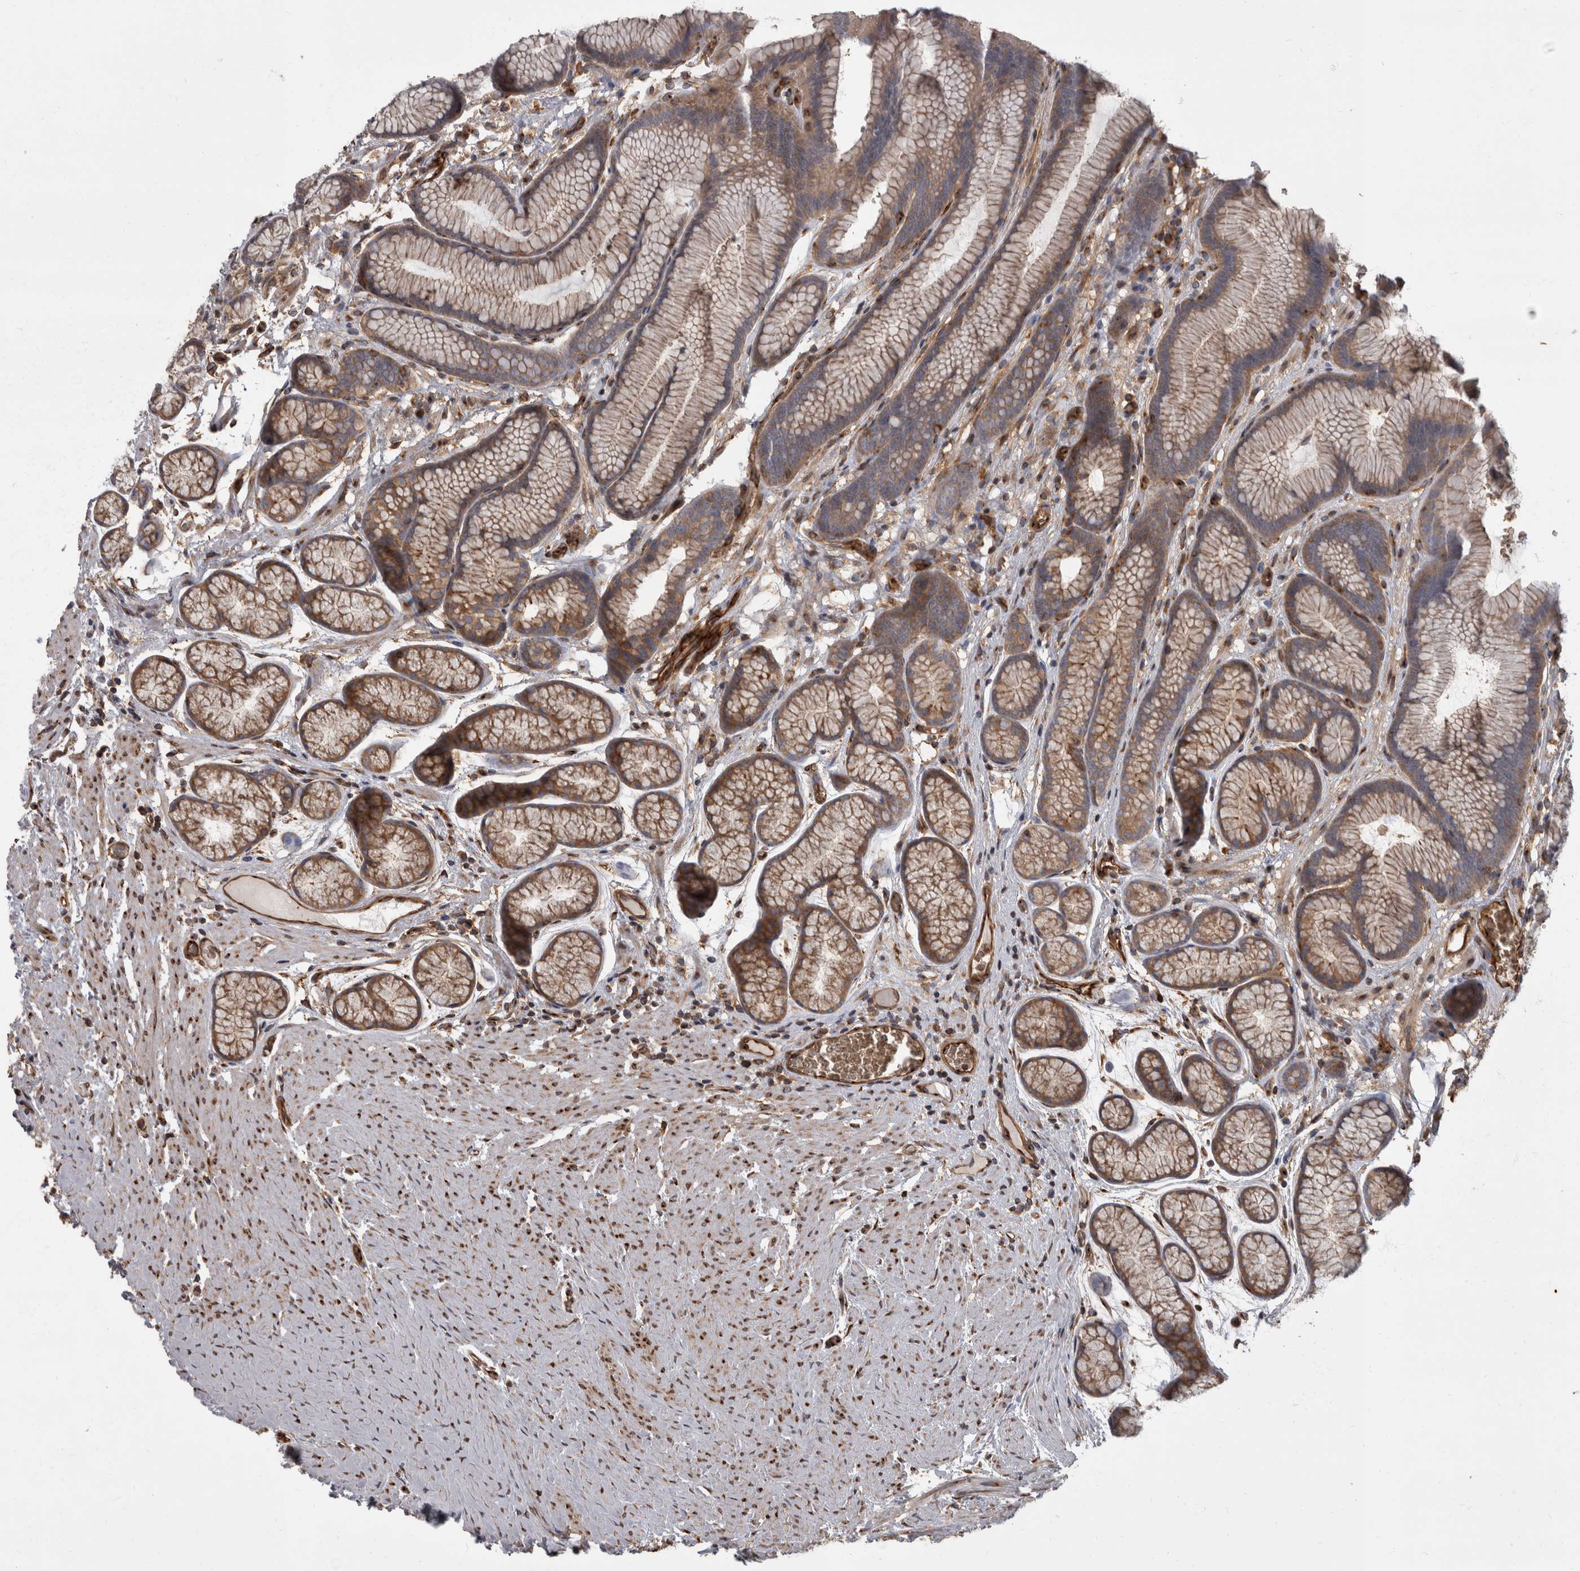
{"staining": {"intensity": "moderate", "quantity": "25%-75%", "location": "cytoplasmic/membranous"}, "tissue": "stomach", "cell_type": "Glandular cells", "image_type": "normal", "snomed": [{"axis": "morphology", "description": "Normal tissue, NOS"}, {"axis": "topography", "description": "Stomach"}], "caption": "High-magnification brightfield microscopy of benign stomach stained with DAB (3,3'-diaminobenzidine) (brown) and counterstained with hematoxylin (blue). glandular cells exhibit moderate cytoplasmic/membranous expression is seen in about25%-75% of cells.", "gene": "HOOK3", "patient": {"sex": "male", "age": 42}}